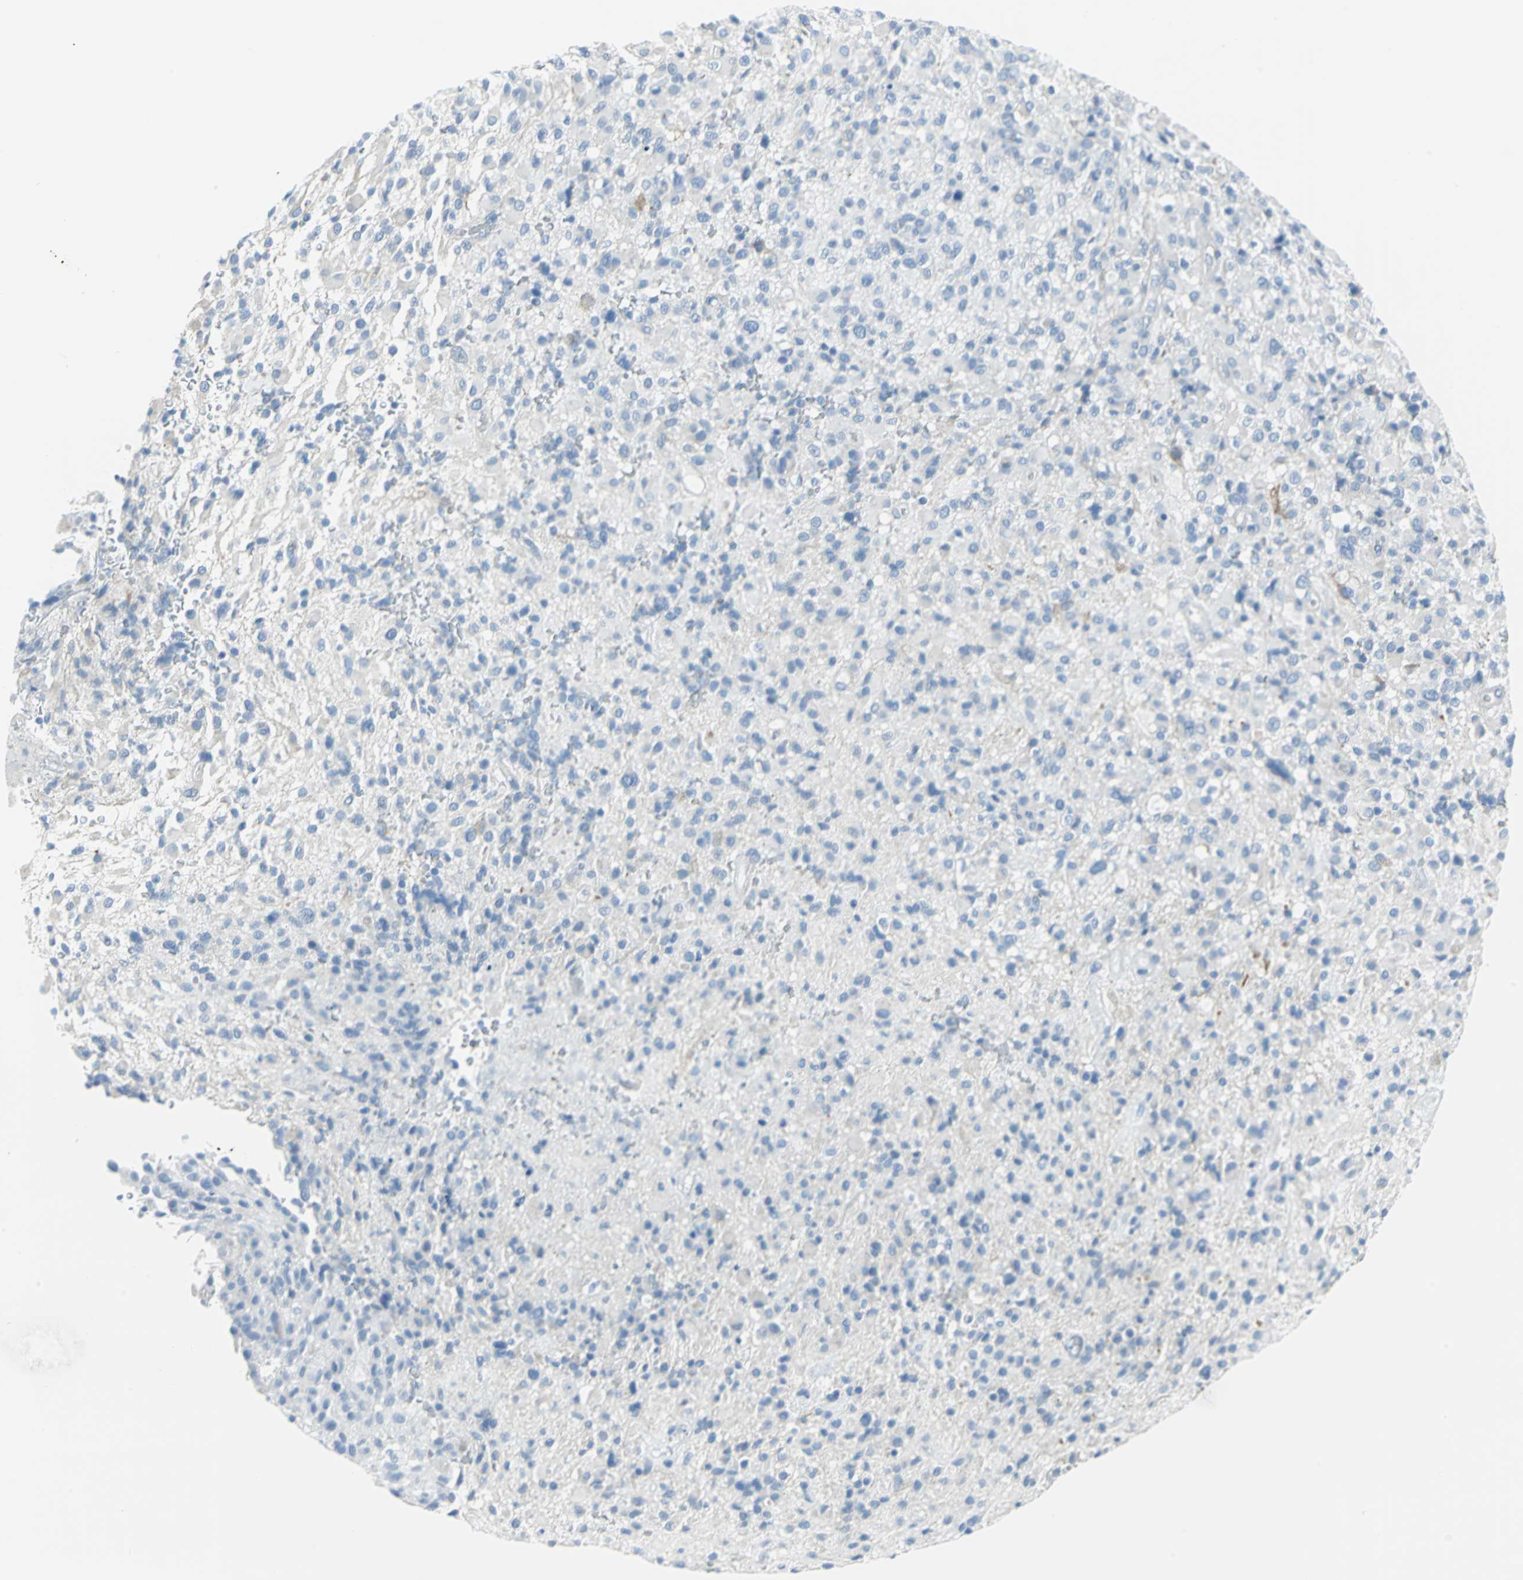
{"staining": {"intensity": "negative", "quantity": "none", "location": "none"}, "tissue": "glioma", "cell_type": "Tumor cells", "image_type": "cancer", "snomed": [{"axis": "morphology", "description": "Glioma, malignant, High grade"}, {"axis": "topography", "description": "Brain"}], "caption": "The image displays no significant positivity in tumor cells of malignant glioma (high-grade).", "gene": "CYB5A", "patient": {"sex": "male", "age": 71}}